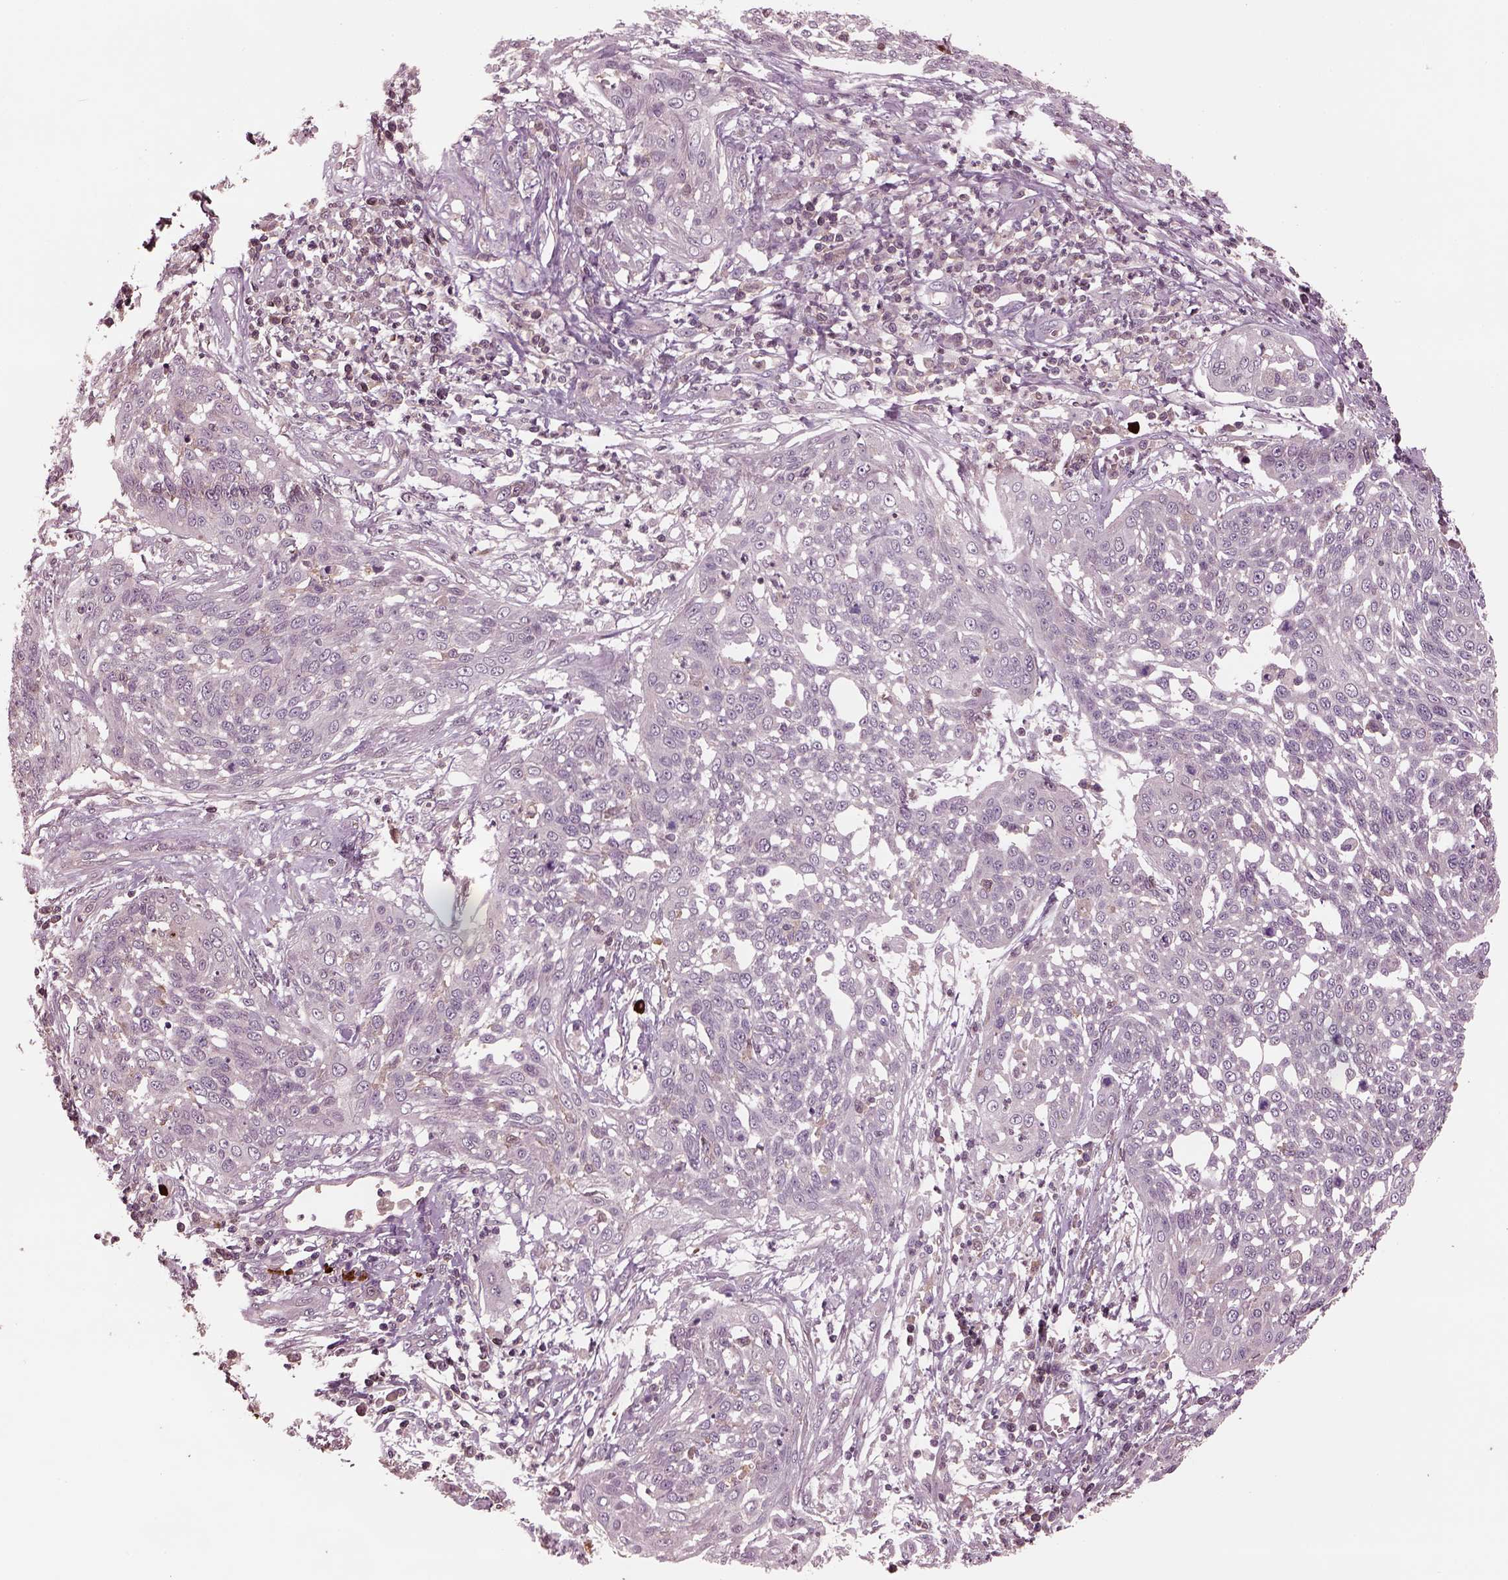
{"staining": {"intensity": "negative", "quantity": "none", "location": "none"}, "tissue": "cervical cancer", "cell_type": "Tumor cells", "image_type": "cancer", "snomed": [{"axis": "morphology", "description": "Squamous cell carcinoma, NOS"}, {"axis": "topography", "description": "Cervix"}], "caption": "IHC image of neoplastic tissue: cervical cancer stained with DAB (3,3'-diaminobenzidine) displays no significant protein positivity in tumor cells.", "gene": "PTX4", "patient": {"sex": "female", "age": 34}}